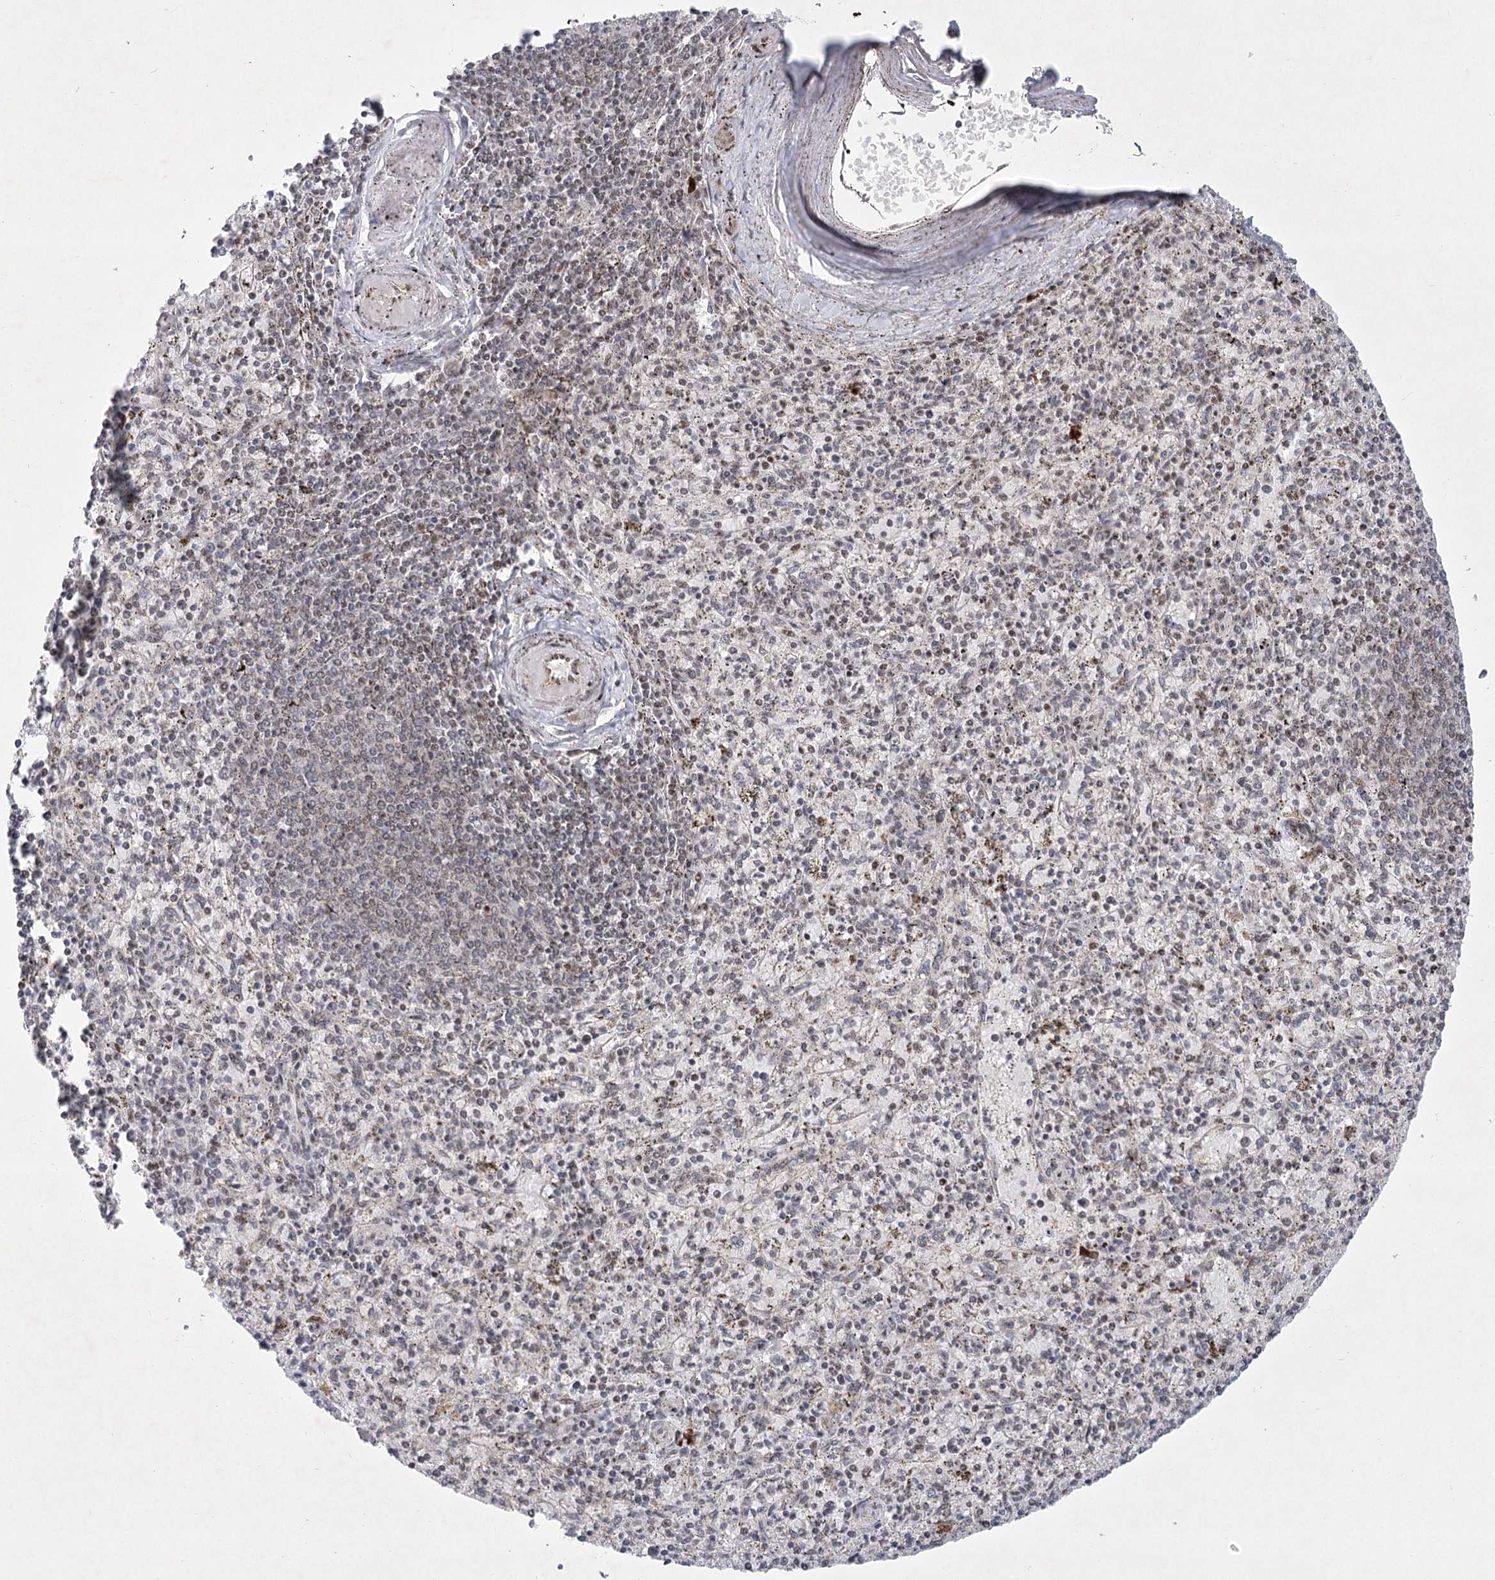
{"staining": {"intensity": "weak", "quantity": "<25%", "location": "cytoplasmic/membranous,nuclear"}, "tissue": "spleen", "cell_type": "Cells in red pulp", "image_type": "normal", "snomed": [{"axis": "morphology", "description": "Normal tissue, NOS"}, {"axis": "topography", "description": "Spleen"}], "caption": "This is an immunohistochemistry histopathology image of unremarkable human spleen. There is no positivity in cells in red pulp.", "gene": "CIB4", "patient": {"sex": "male", "age": 72}}